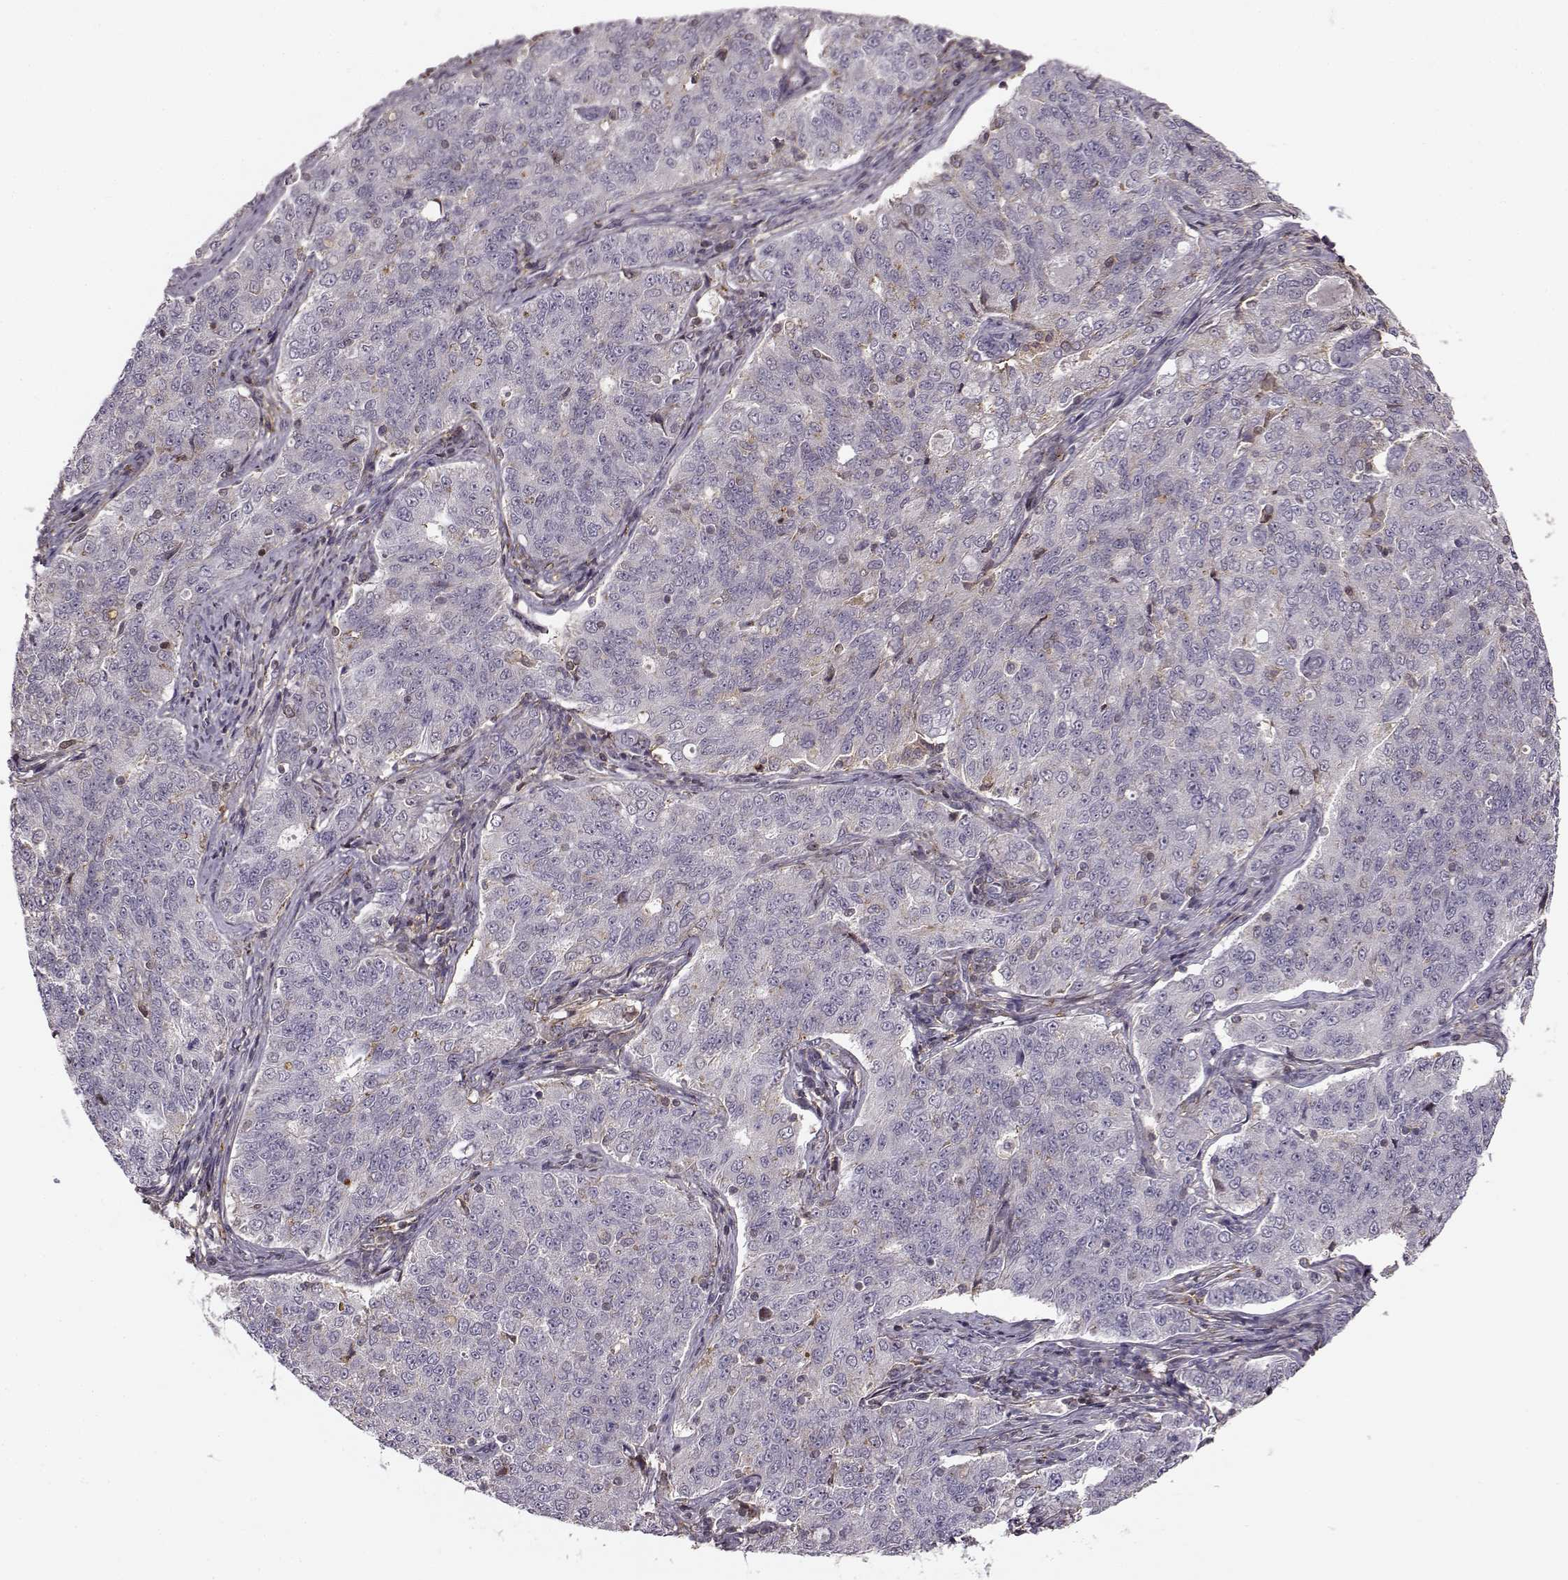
{"staining": {"intensity": "negative", "quantity": "none", "location": "none"}, "tissue": "endometrial cancer", "cell_type": "Tumor cells", "image_type": "cancer", "snomed": [{"axis": "morphology", "description": "Adenocarcinoma, NOS"}, {"axis": "topography", "description": "Endometrium"}], "caption": "A high-resolution micrograph shows IHC staining of endometrial cancer (adenocarcinoma), which exhibits no significant positivity in tumor cells.", "gene": "MFSD1", "patient": {"sex": "female", "age": 43}}